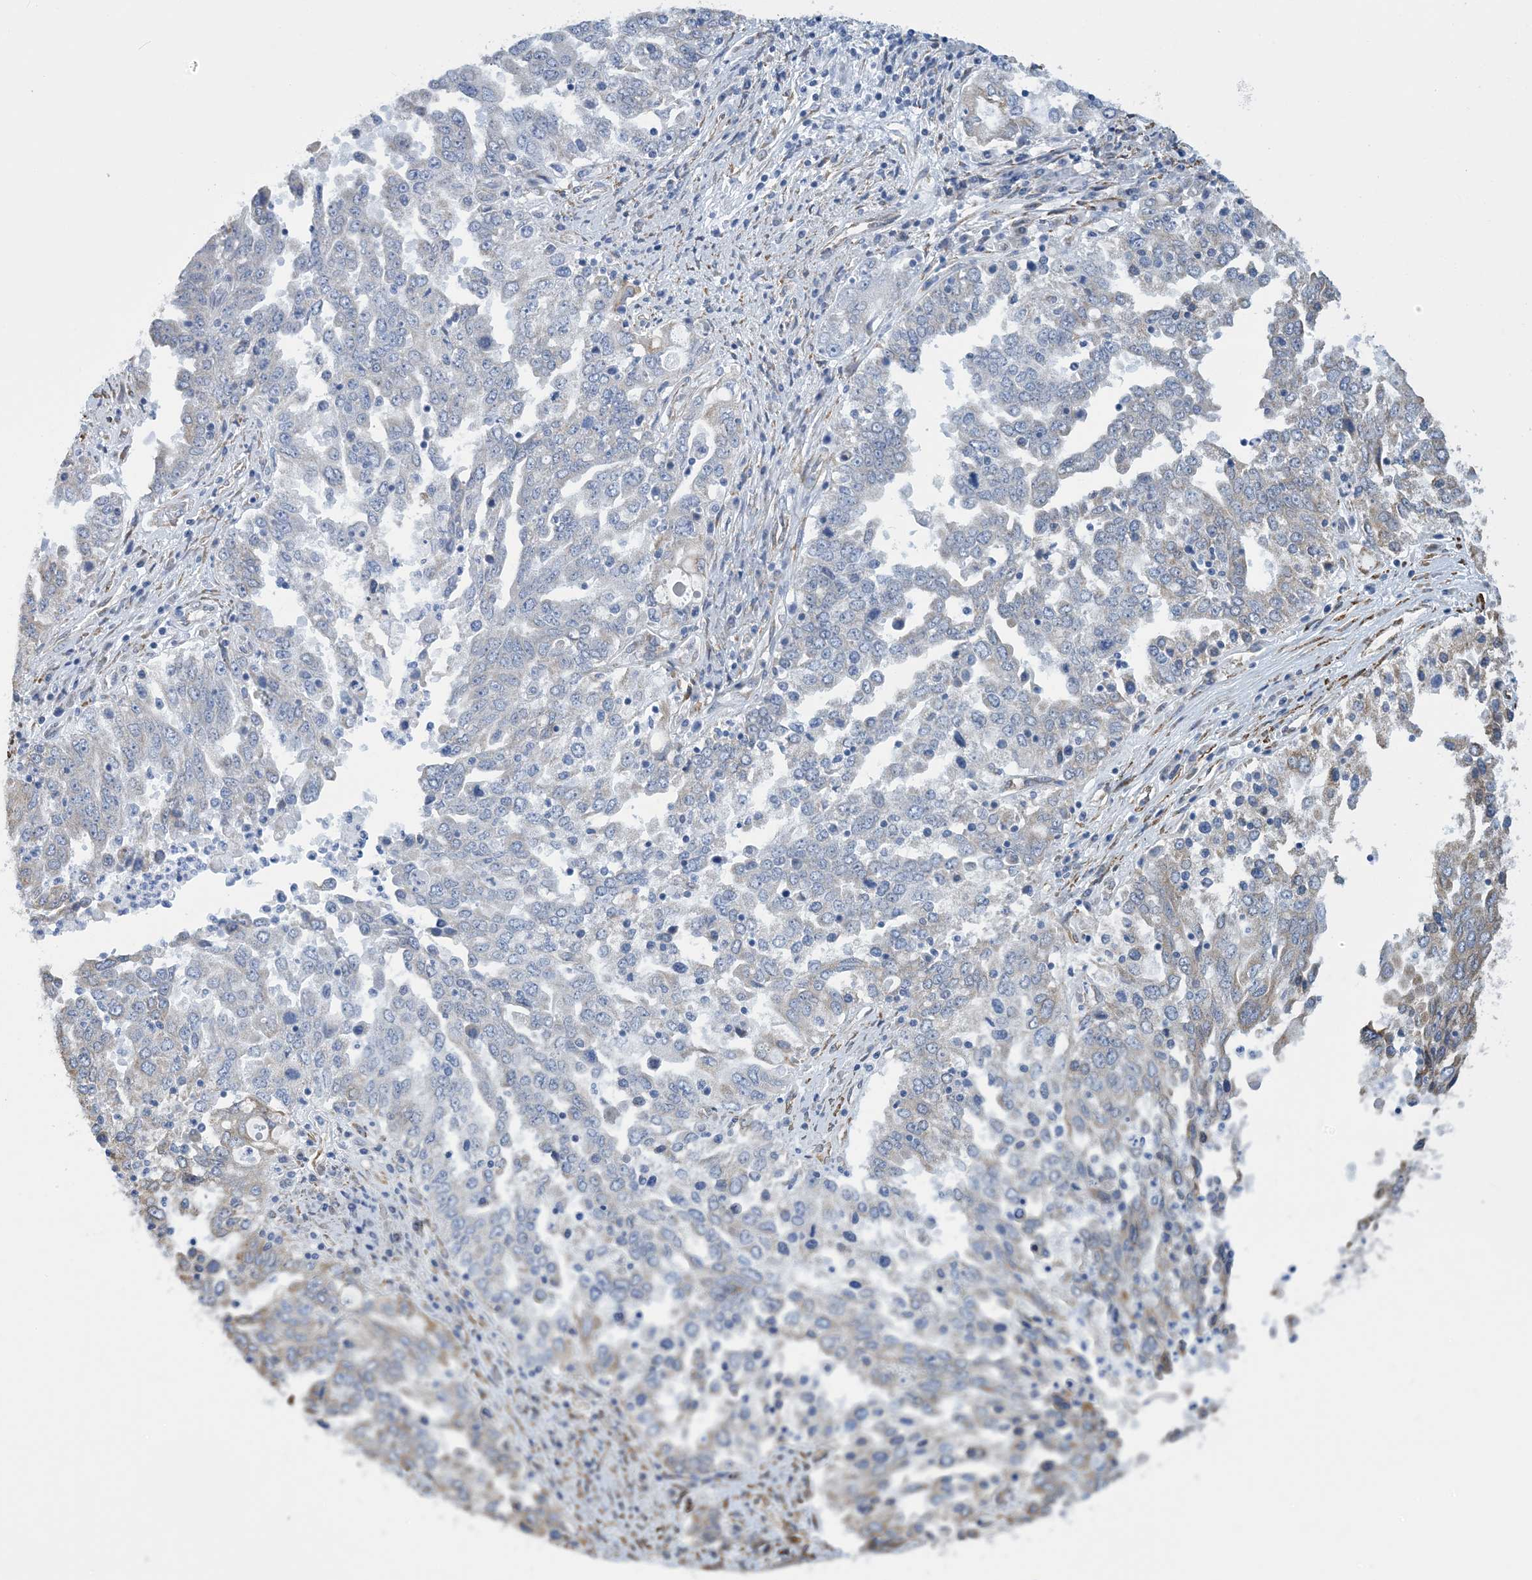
{"staining": {"intensity": "weak", "quantity": "<25%", "location": "cytoplasmic/membranous"}, "tissue": "ovarian cancer", "cell_type": "Tumor cells", "image_type": "cancer", "snomed": [{"axis": "morphology", "description": "Carcinoma, endometroid"}, {"axis": "topography", "description": "Ovary"}], "caption": "The micrograph exhibits no significant positivity in tumor cells of ovarian cancer. The staining is performed using DAB (3,3'-diaminobenzidine) brown chromogen with nuclei counter-stained in using hematoxylin.", "gene": "CCDC14", "patient": {"sex": "female", "age": 62}}